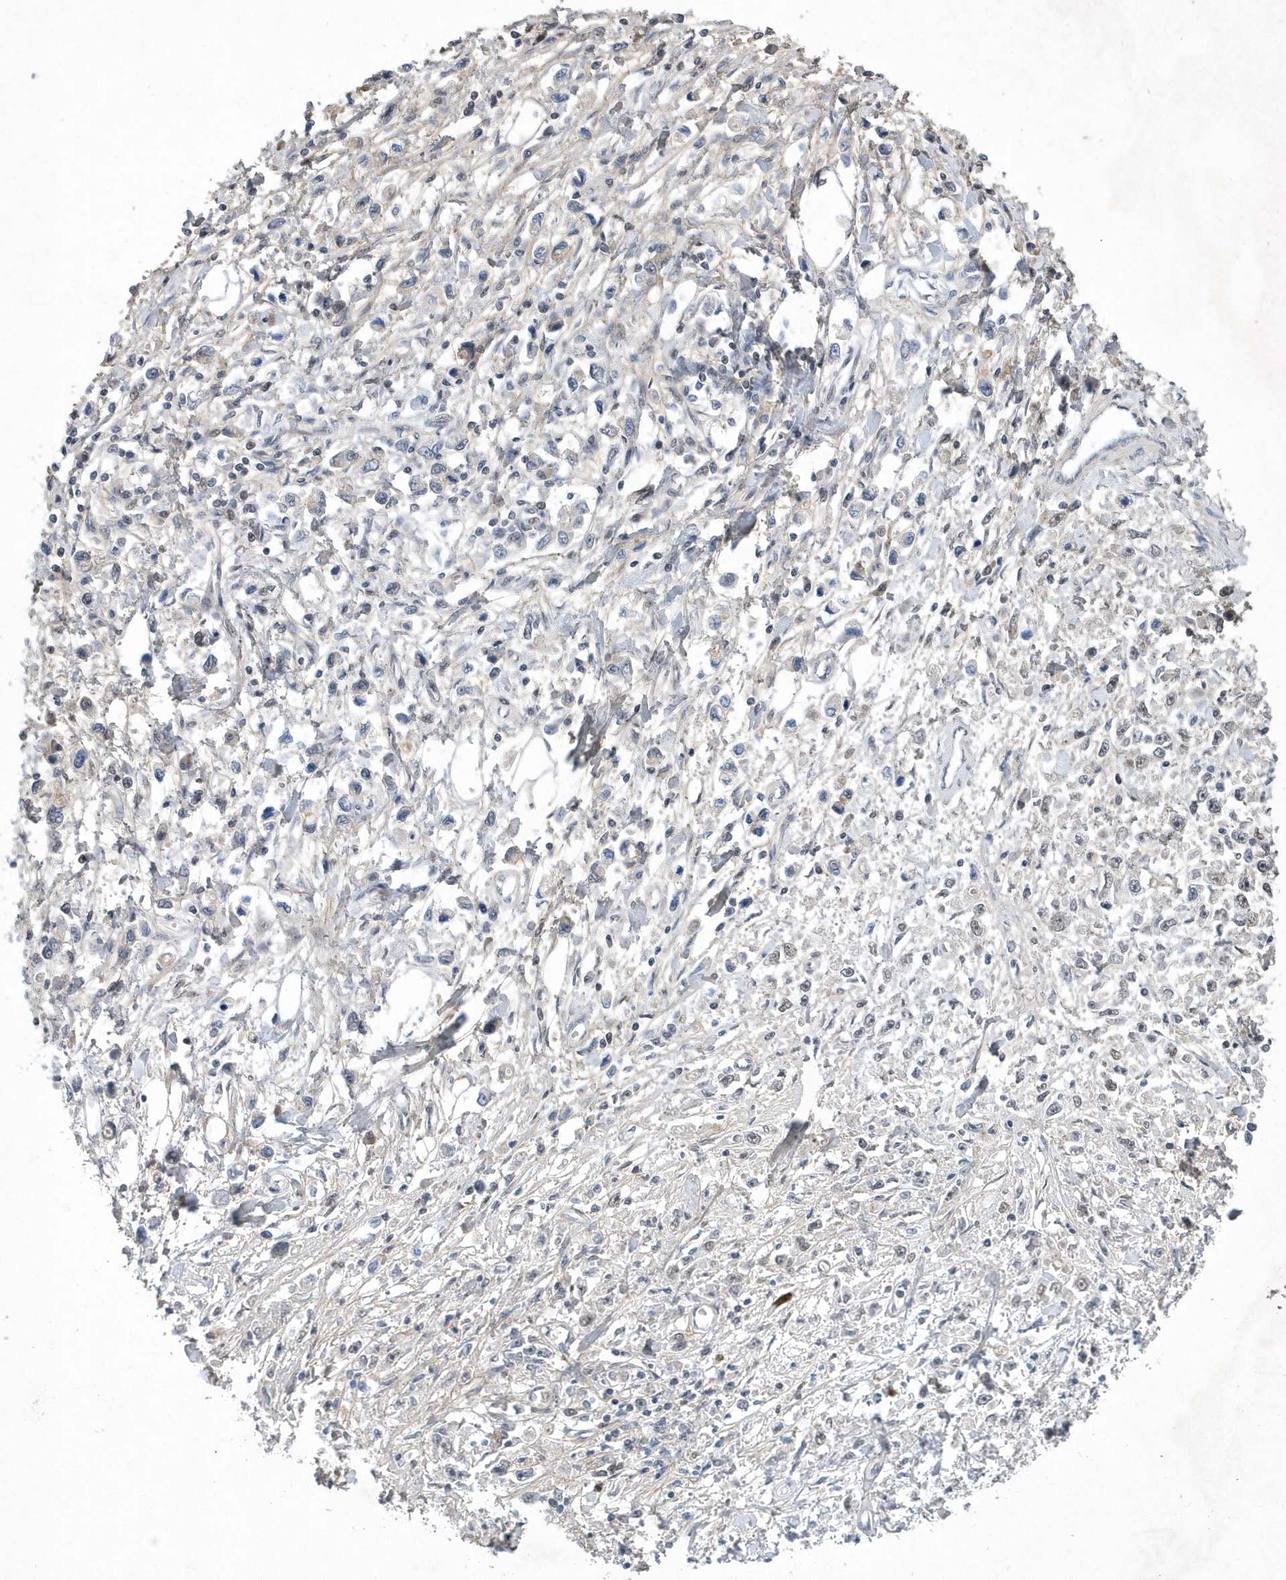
{"staining": {"intensity": "negative", "quantity": "none", "location": "none"}, "tissue": "stomach cancer", "cell_type": "Tumor cells", "image_type": "cancer", "snomed": [{"axis": "morphology", "description": "Adenocarcinoma, NOS"}, {"axis": "topography", "description": "Stomach"}], "caption": "Immunohistochemistry (IHC) image of human adenocarcinoma (stomach) stained for a protein (brown), which demonstrates no expression in tumor cells. Brightfield microscopy of IHC stained with DAB (3,3'-diaminobenzidine) (brown) and hematoxylin (blue), captured at high magnification.", "gene": "FAM217A", "patient": {"sex": "female", "age": 59}}